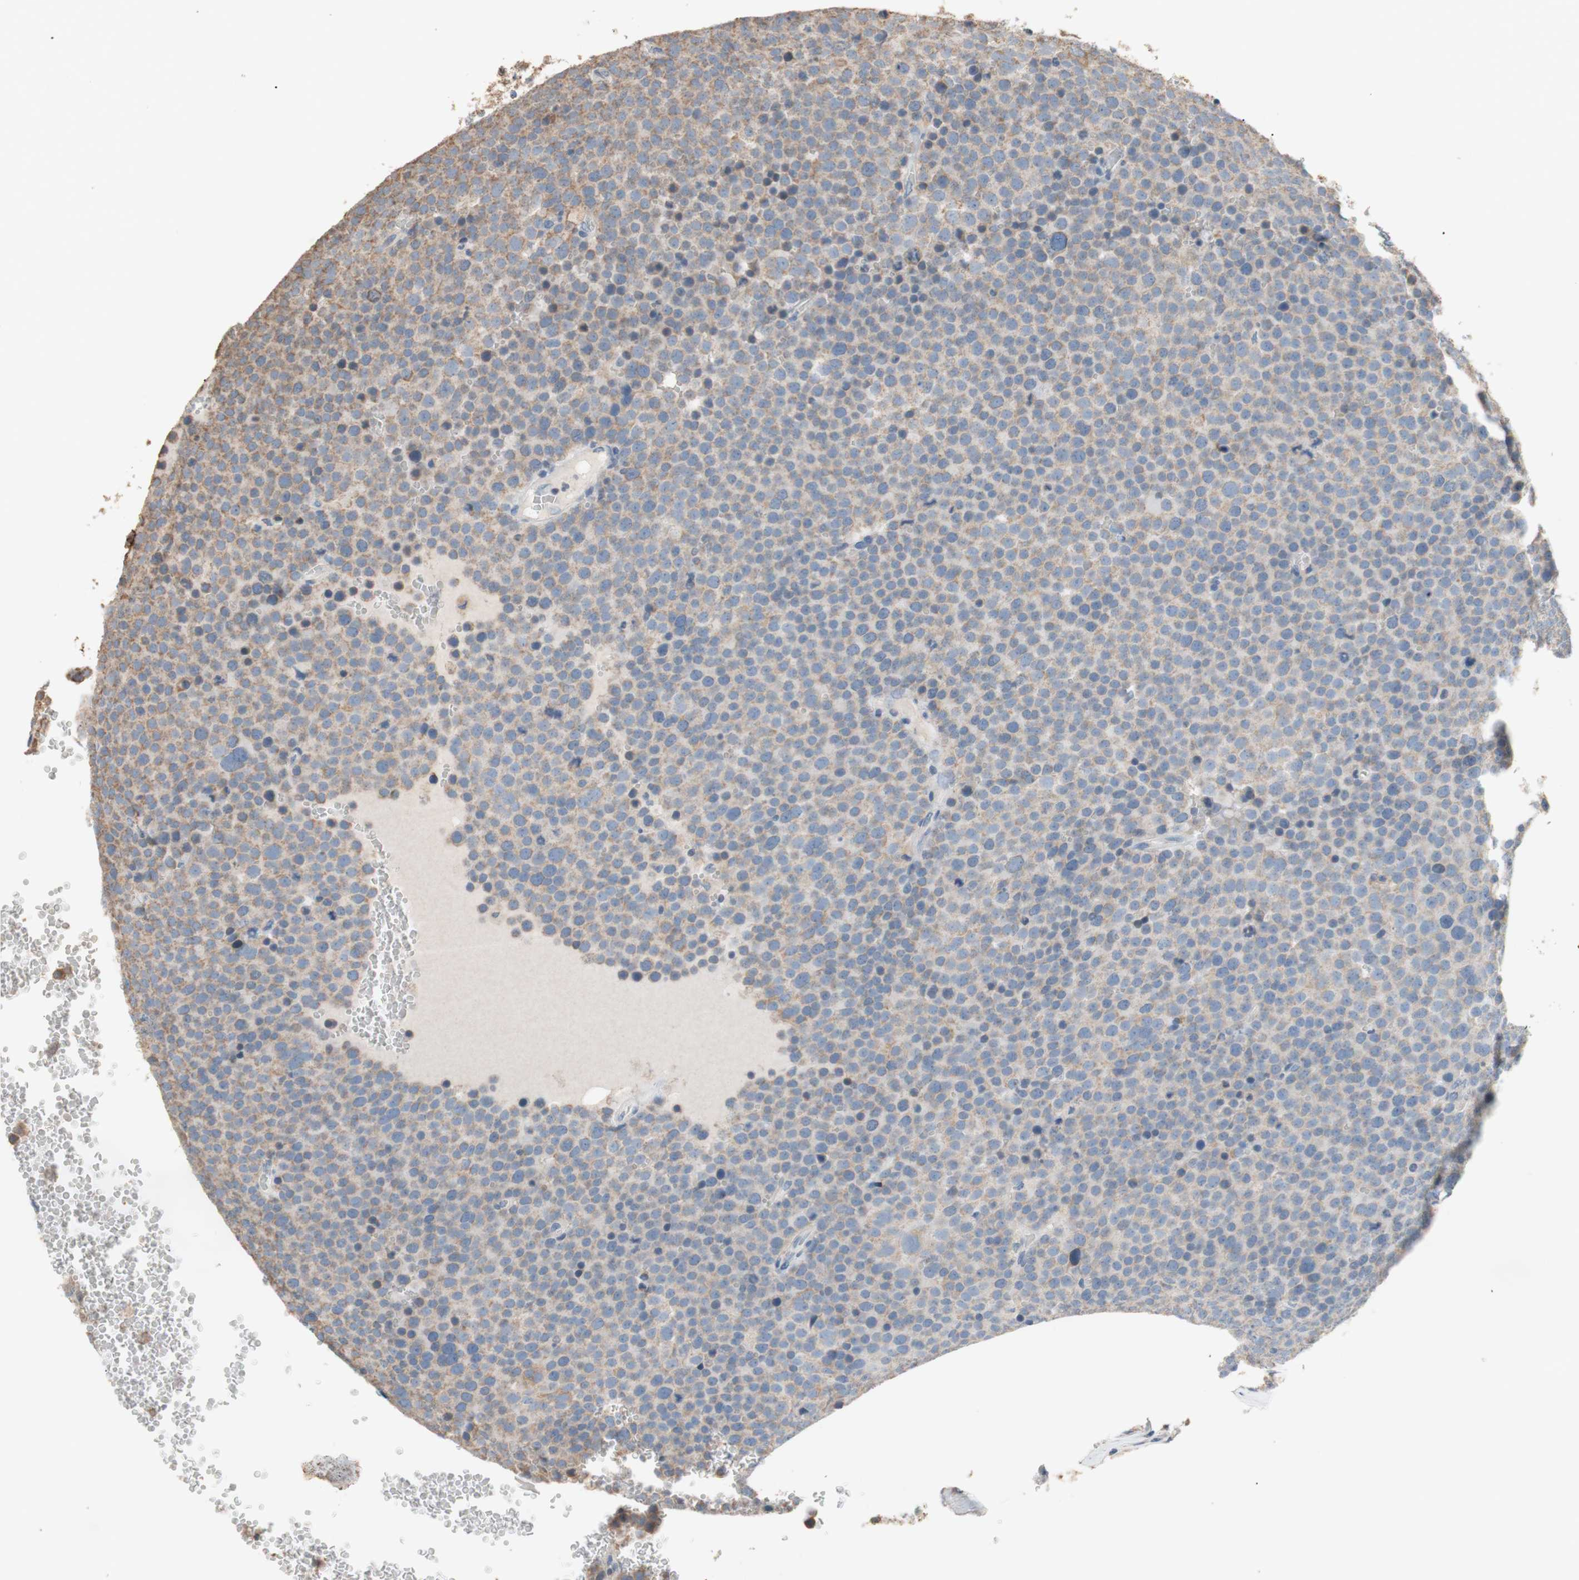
{"staining": {"intensity": "weak", "quantity": "25%-75%", "location": "cytoplasmic/membranous"}, "tissue": "testis cancer", "cell_type": "Tumor cells", "image_type": "cancer", "snomed": [{"axis": "morphology", "description": "Seminoma, NOS"}, {"axis": "topography", "description": "Testis"}], "caption": "High-power microscopy captured an IHC image of seminoma (testis), revealing weak cytoplasmic/membranous expression in about 25%-75% of tumor cells. (IHC, brightfield microscopy, high magnification).", "gene": "PTGIS", "patient": {"sex": "male", "age": 71}}